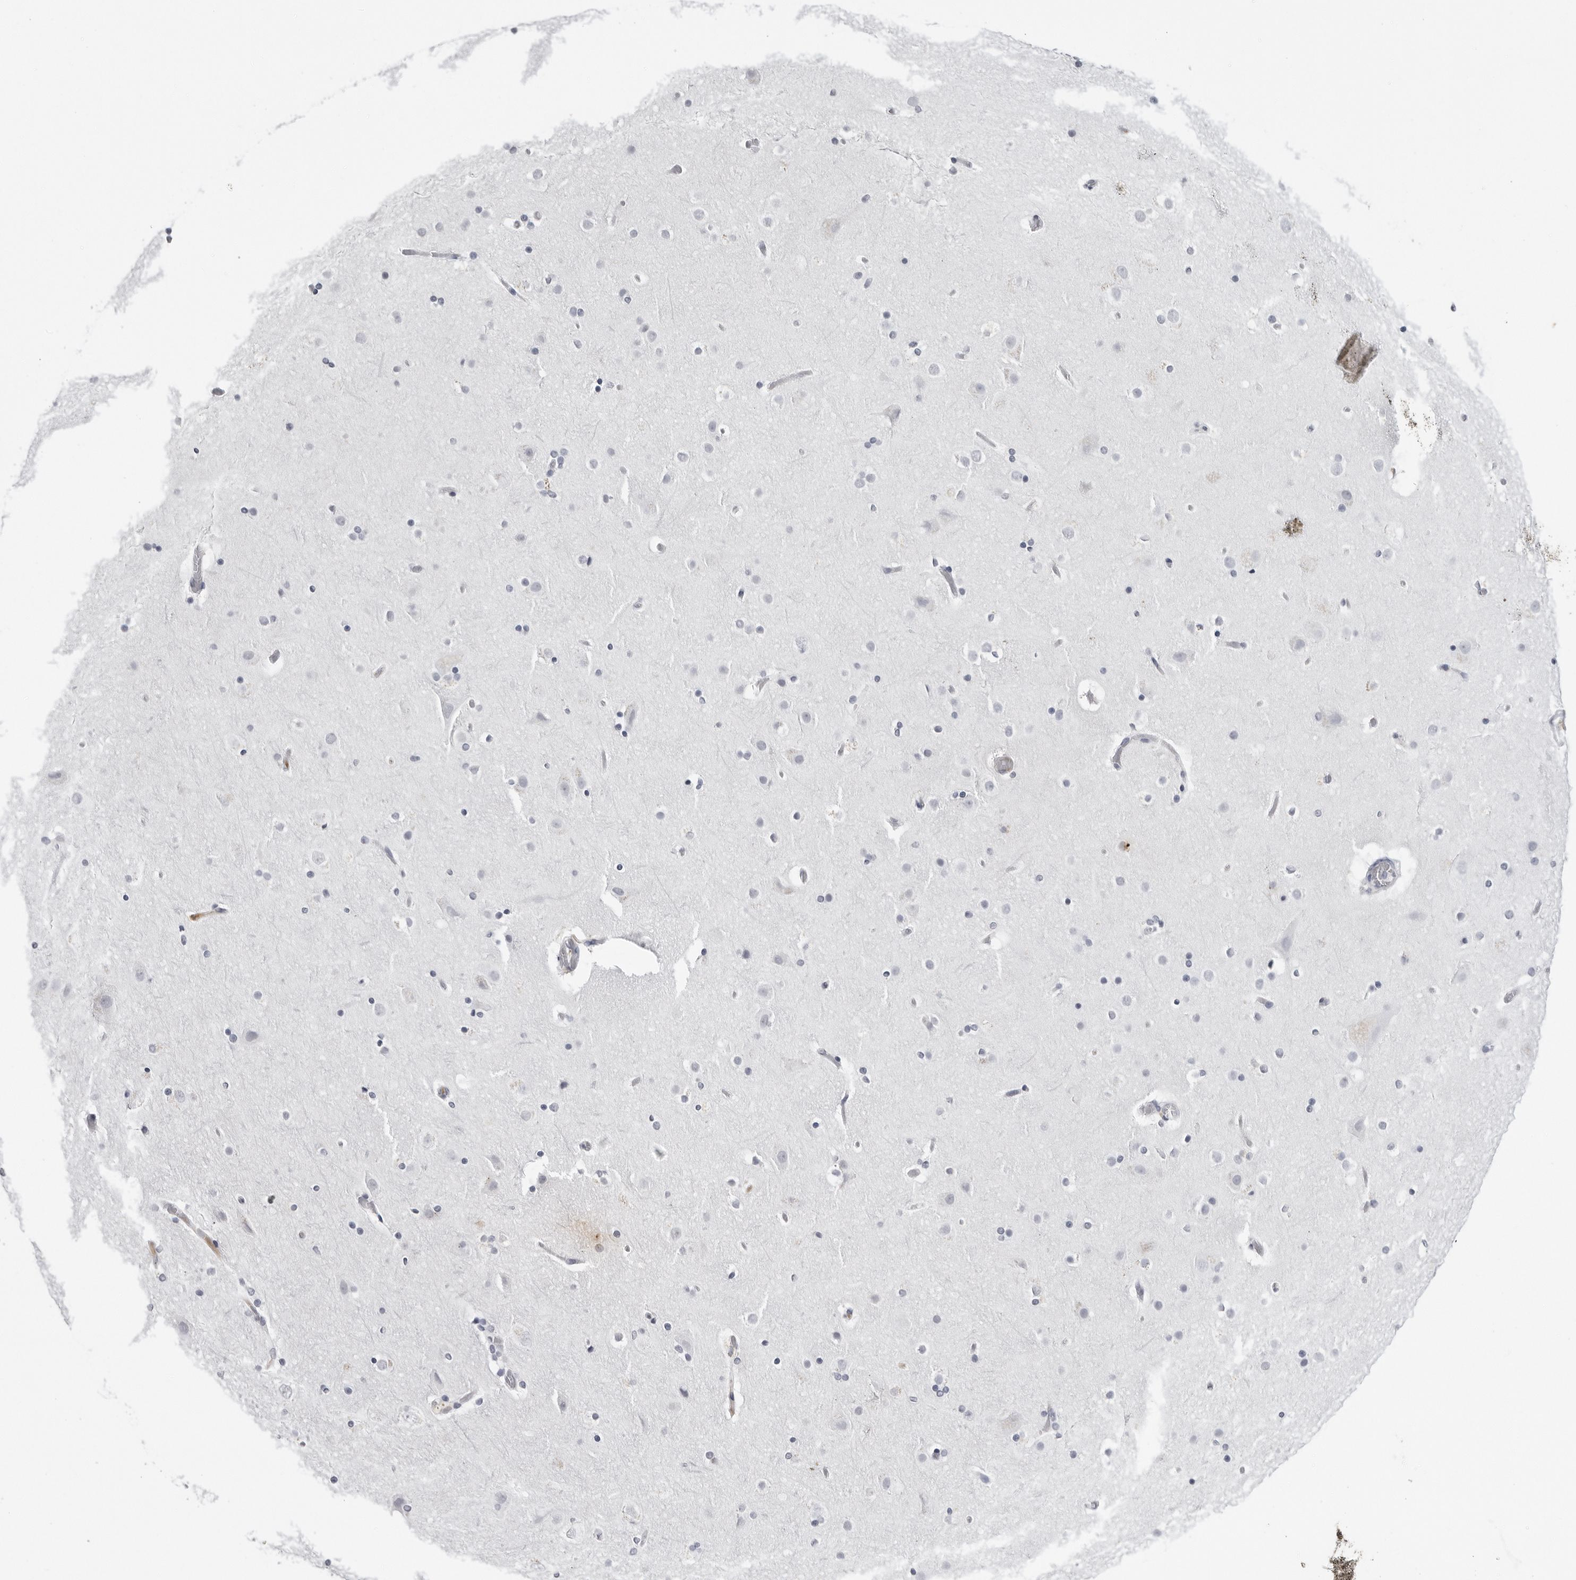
{"staining": {"intensity": "negative", "quantity": "none", "location": "none"}, "tissue": "cerebral cortex", "cell_type": "Endothelial cells", "image_type": "normal", "snomed": [{"axis": "morphology", "description": "Normal tissue, NOS"}, {"axis": "topography", "description": "Cerebral cortex"}], "caption": "Immunohistochemistry (IHC) of benign human cerebral cortex demonstrates no positivity in endothelial cells.", "gene": "SERPINF2", "patient": {"sex": "male", "age": 57}}